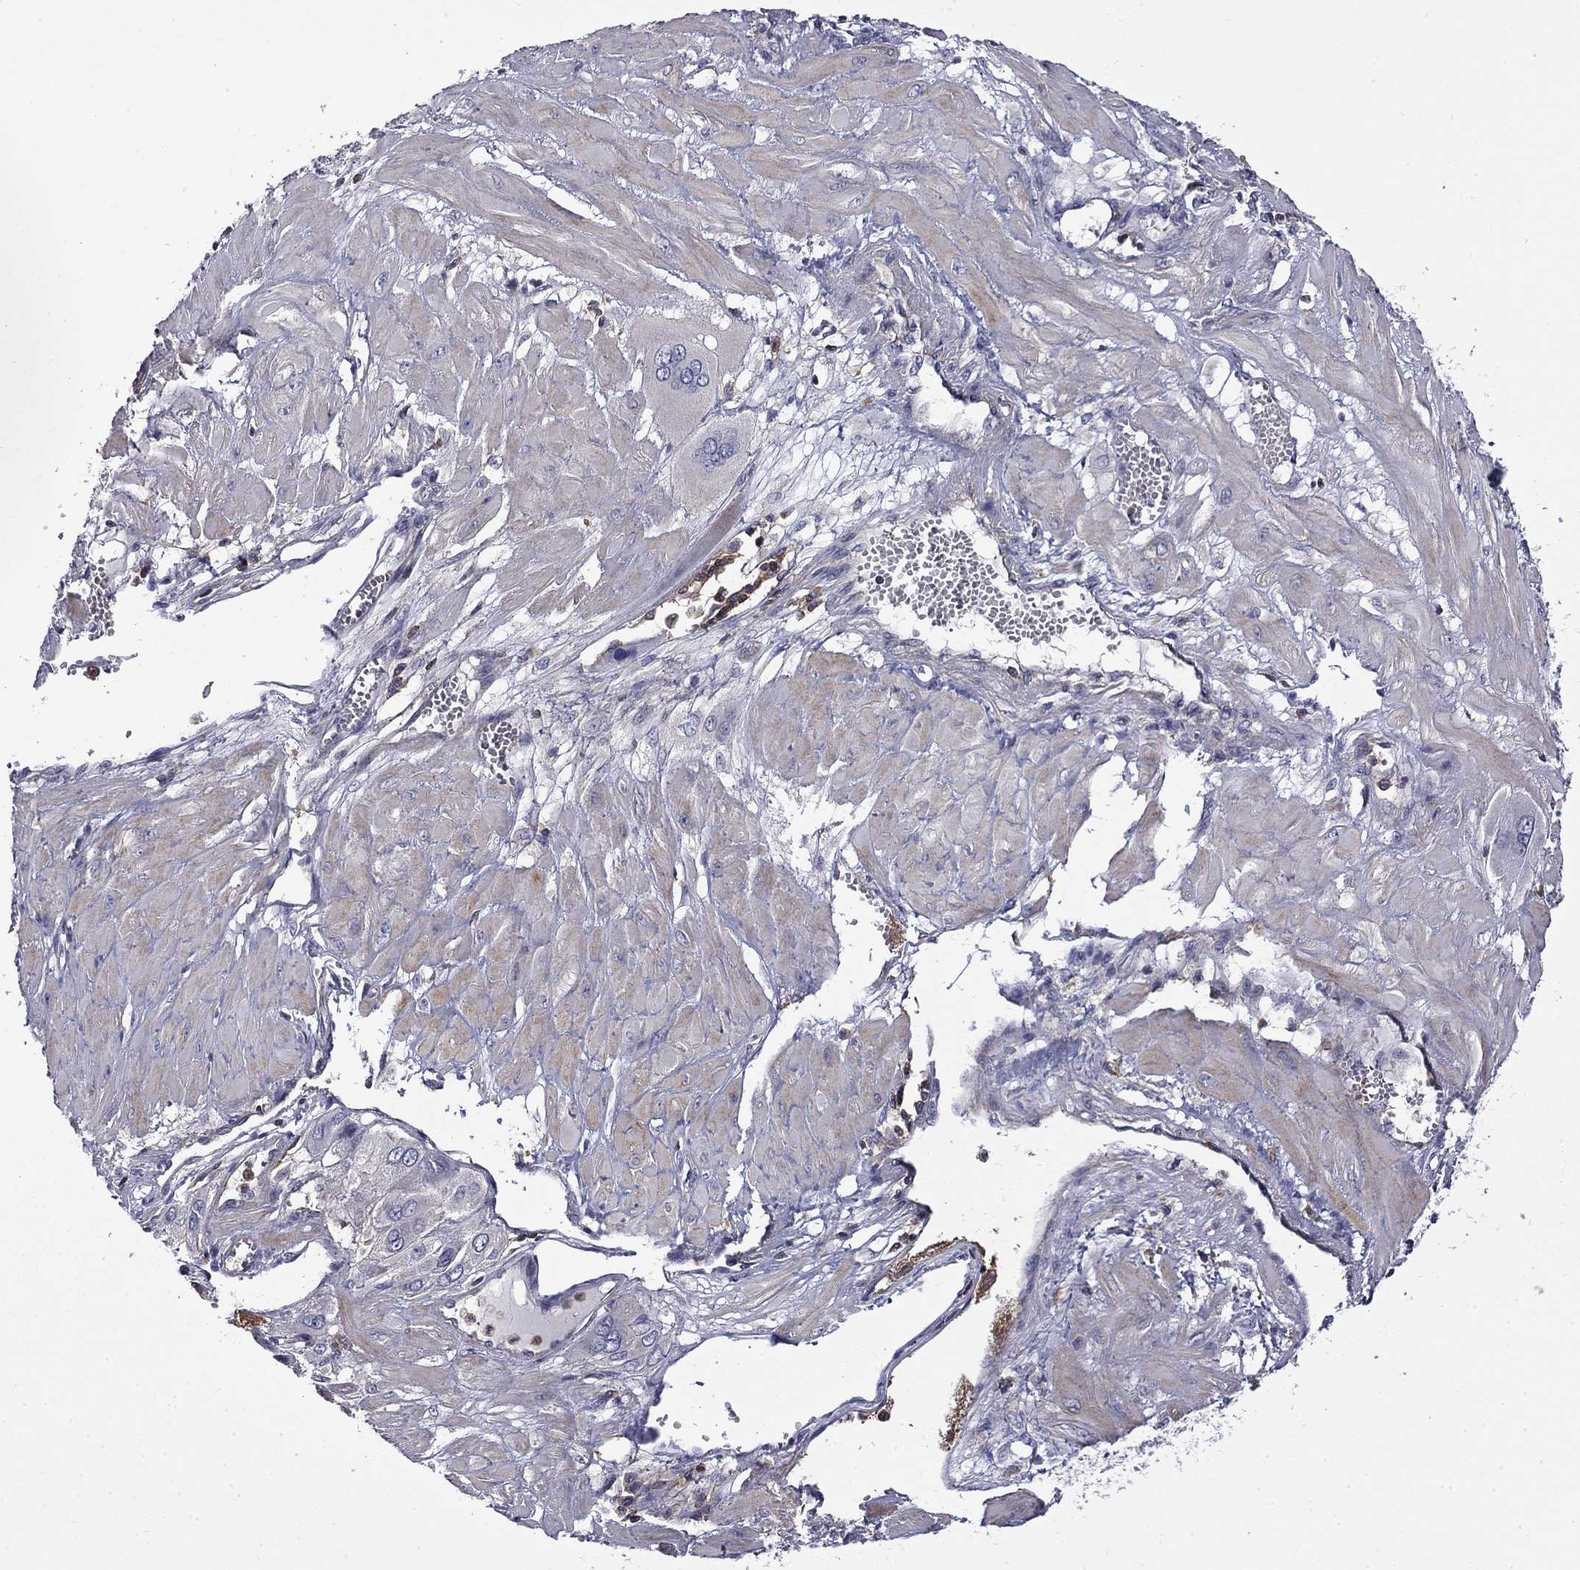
{"staining": {"intensity": "weak", "quantity": "25%-75%", "location": "cytoplasmic/membranous"}, "tissue": "cervical cancer", "cell_type": "Tumor cells", "image_type": "cancer", "snomed": [{"axis": "morphology", "description": "Squamous cell carcinoma, NOS"}, {"axis": "topography", "description": "Cervix"}], "caption": "Immunohistochemical staining of cervical cancer reveals low levels of weak cytoplasmic/membranous expression in about 25%-75% of tumor cells. The protein is stained brown, and the nuclei are stained in blue (DAB IHC with brightfield microscopy, high magnification).", "gene": "ARHGAP45", "patient": {"sex": "female", "age": 34}}